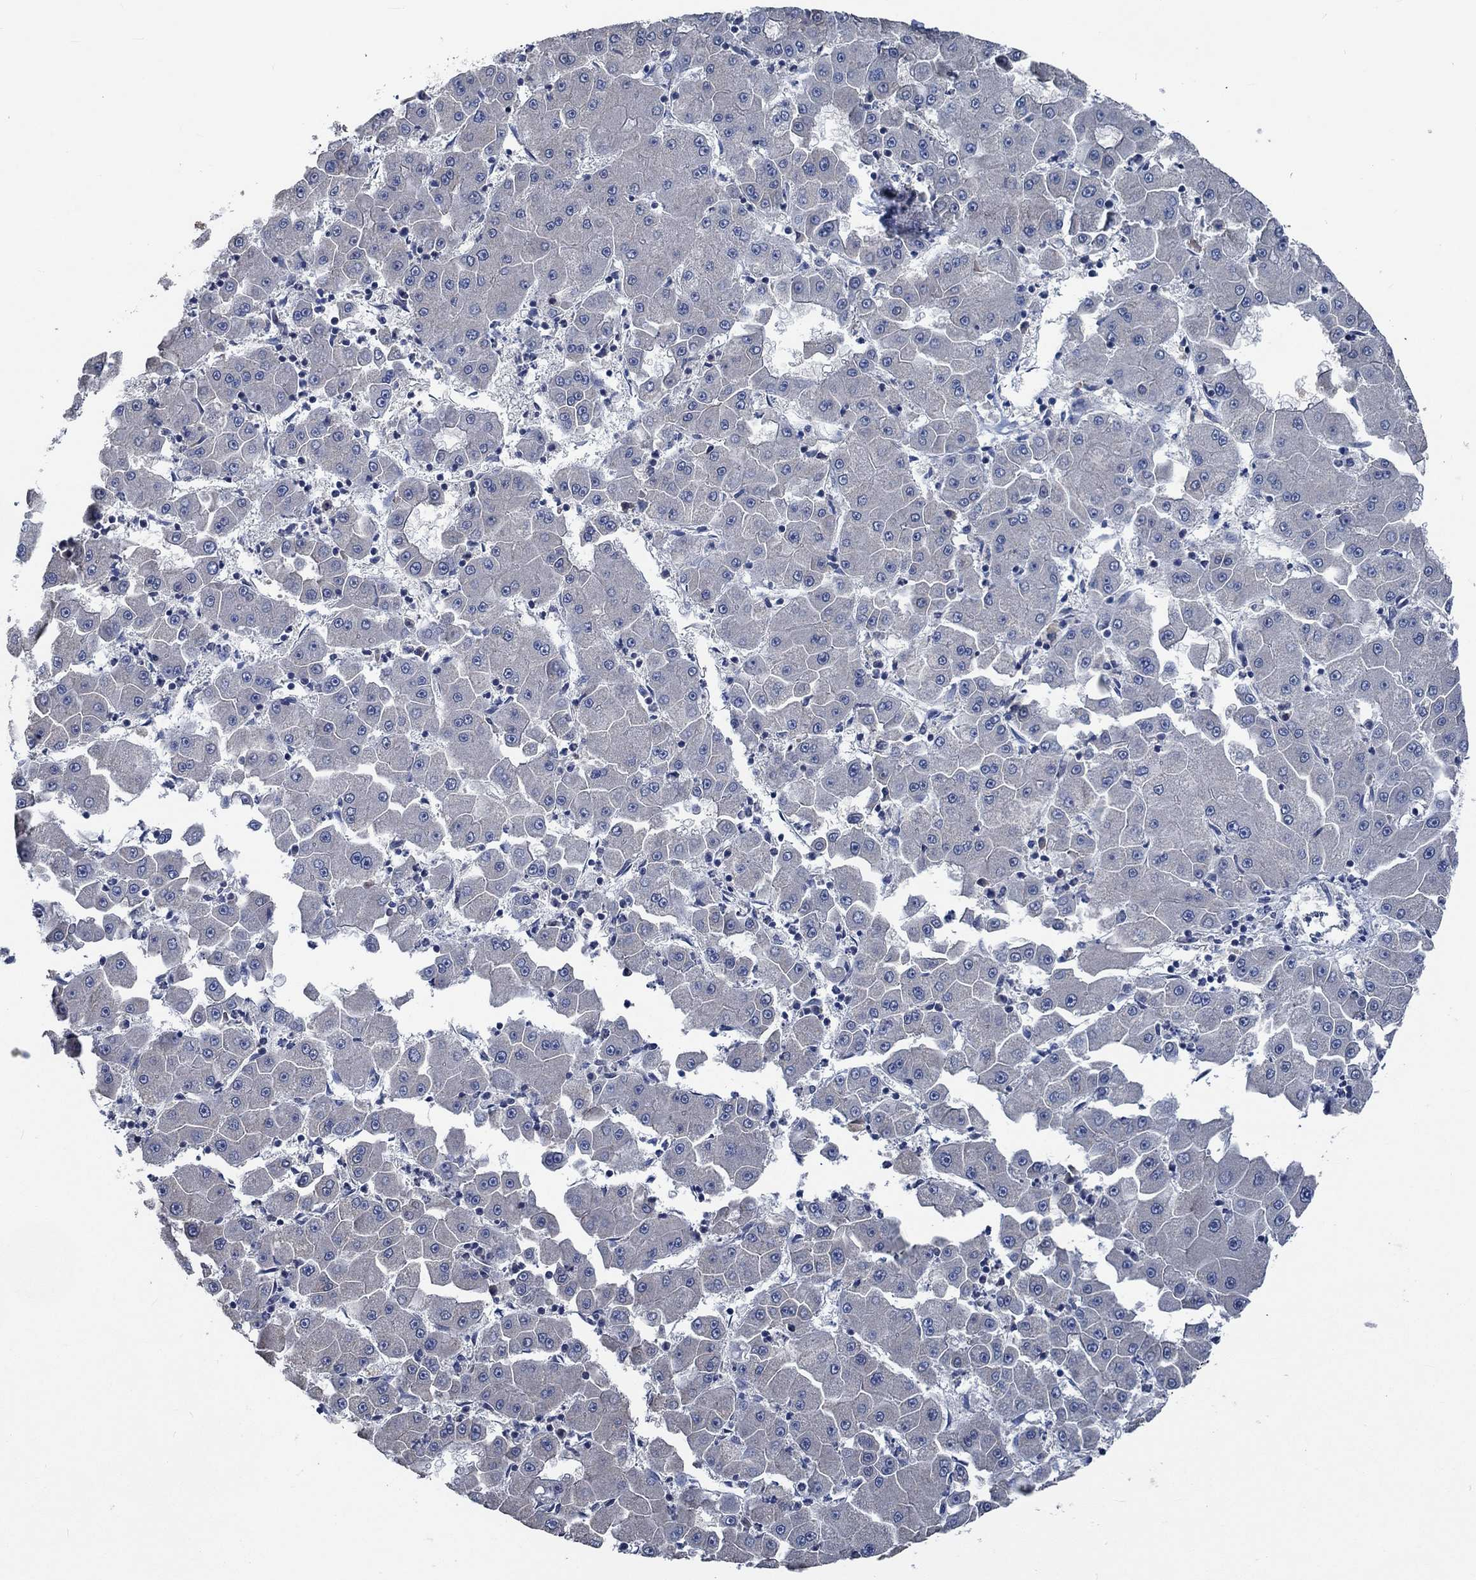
{"staining": {"intensity": "negative", "quantity": "none", "location": "none"}, "tissue": "liver cancer", "cell_type": "Tumor cells", "image_type": "cancer", "snomed": [{"axis": "morphology", "description": "Carcinoma, Hepatocellular, NOS"}, {"axis": "topography", "description": "Liver"}], "caption": "This is an IHC histopathology image of human liver hepatocellular carcinoma. There is no expression in tumor cells.", "gene": "OBSCN", "patient": {"sex": "male", "age": 73}}